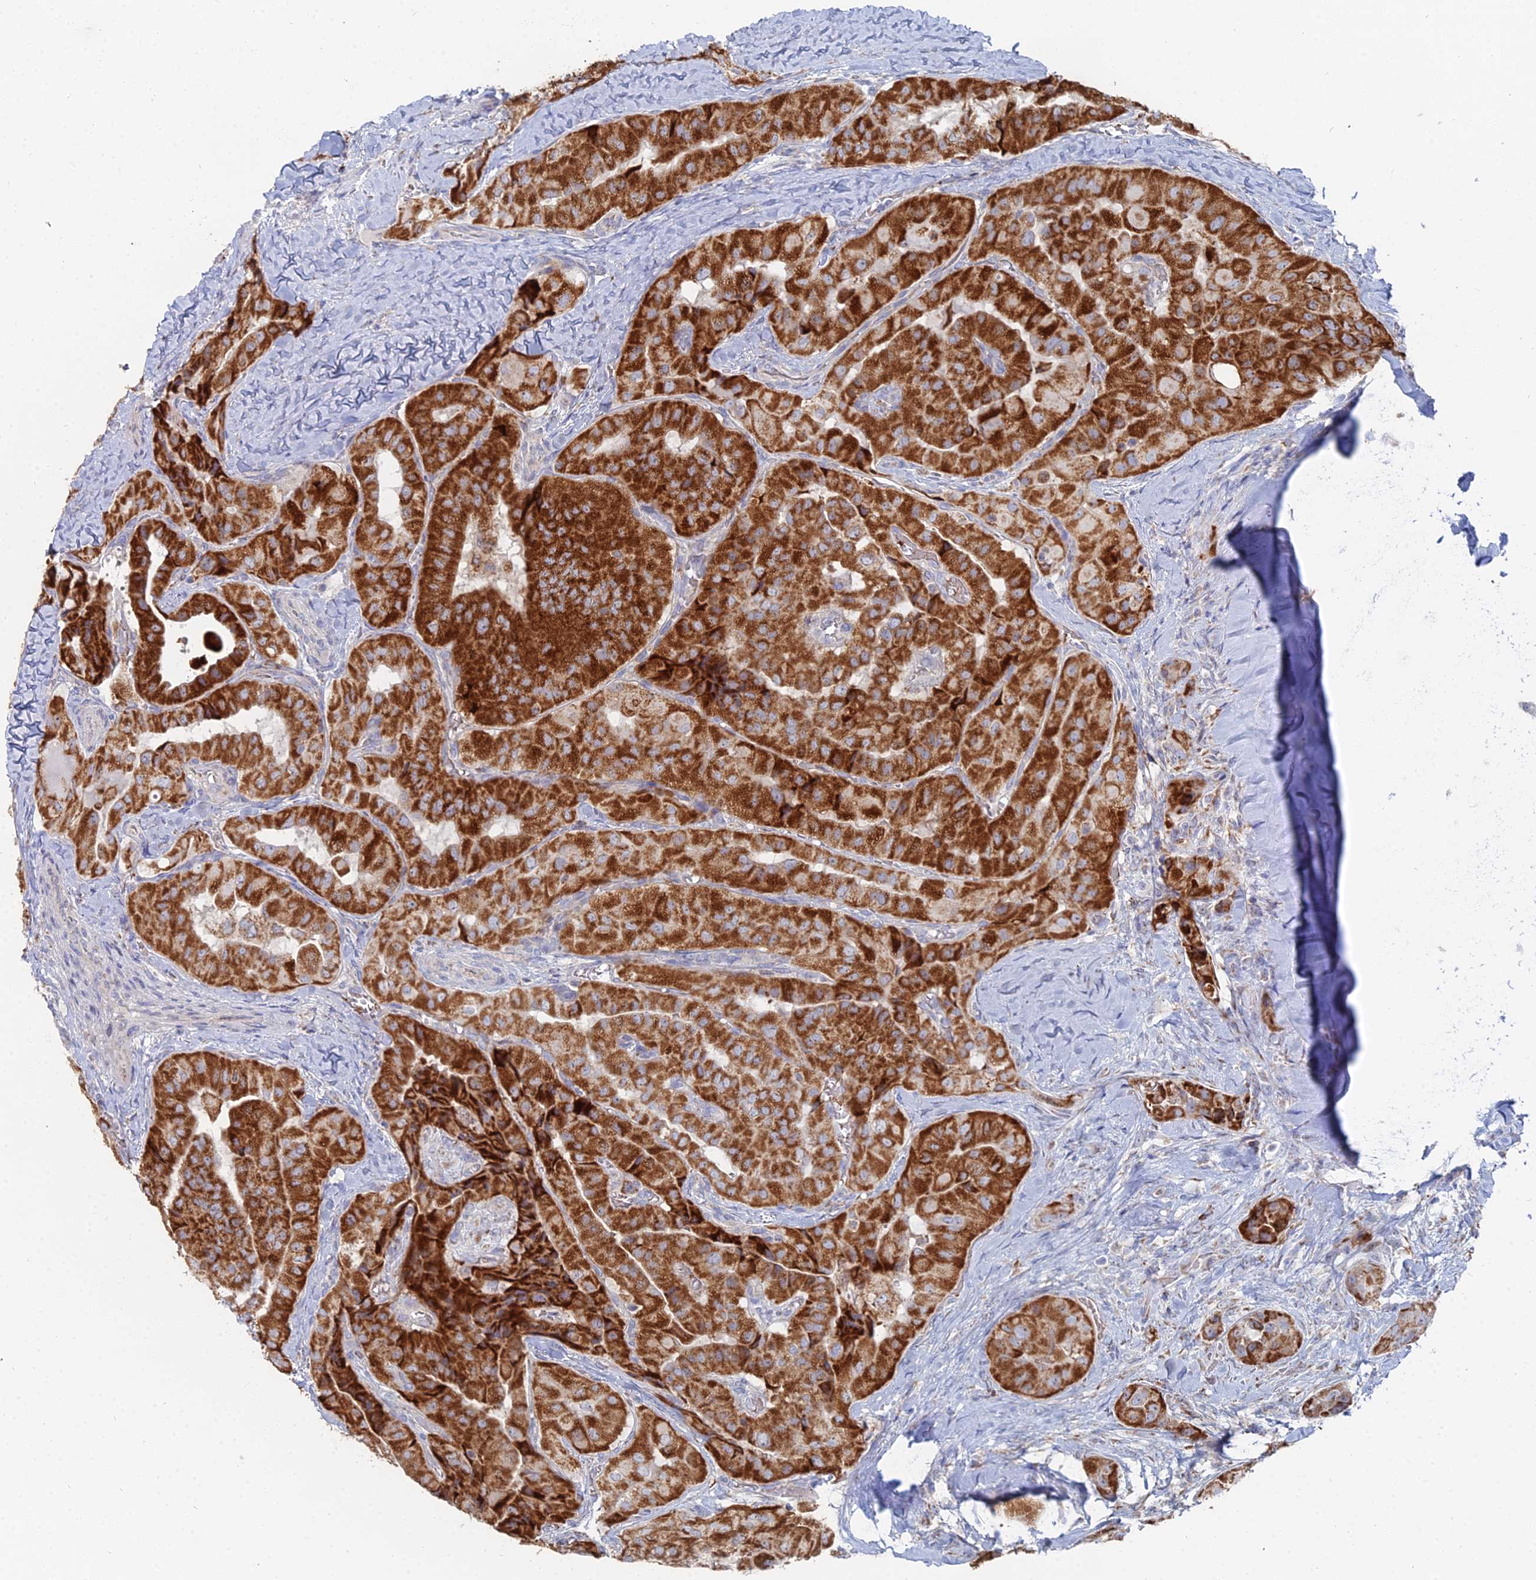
{"staining": {"intensity": "strong", "quantity": ">75%", "location": "cytoplasmic/membranous"}, "tissue": "thyroid cancer", "cell_type": "Tumor cells", "image_type": "cancer", "snomed": [{"axis": "morphology", "description": "Normal tissue, NOS"}, {"axis": "morphology", "description": "Papillary adenocarcinoma, NOS"}, {"axis": "topography", "description": "Thyroid gland"}], "caption": "Brown immunohistochemical staining in papillary adenocarcinoma (thyroid) exhibits strong cytoplasmic/membranous staining in about >75% of tumor cells.", "gene": "MPC1", "patient": {"sex": "female", "age": 59}}